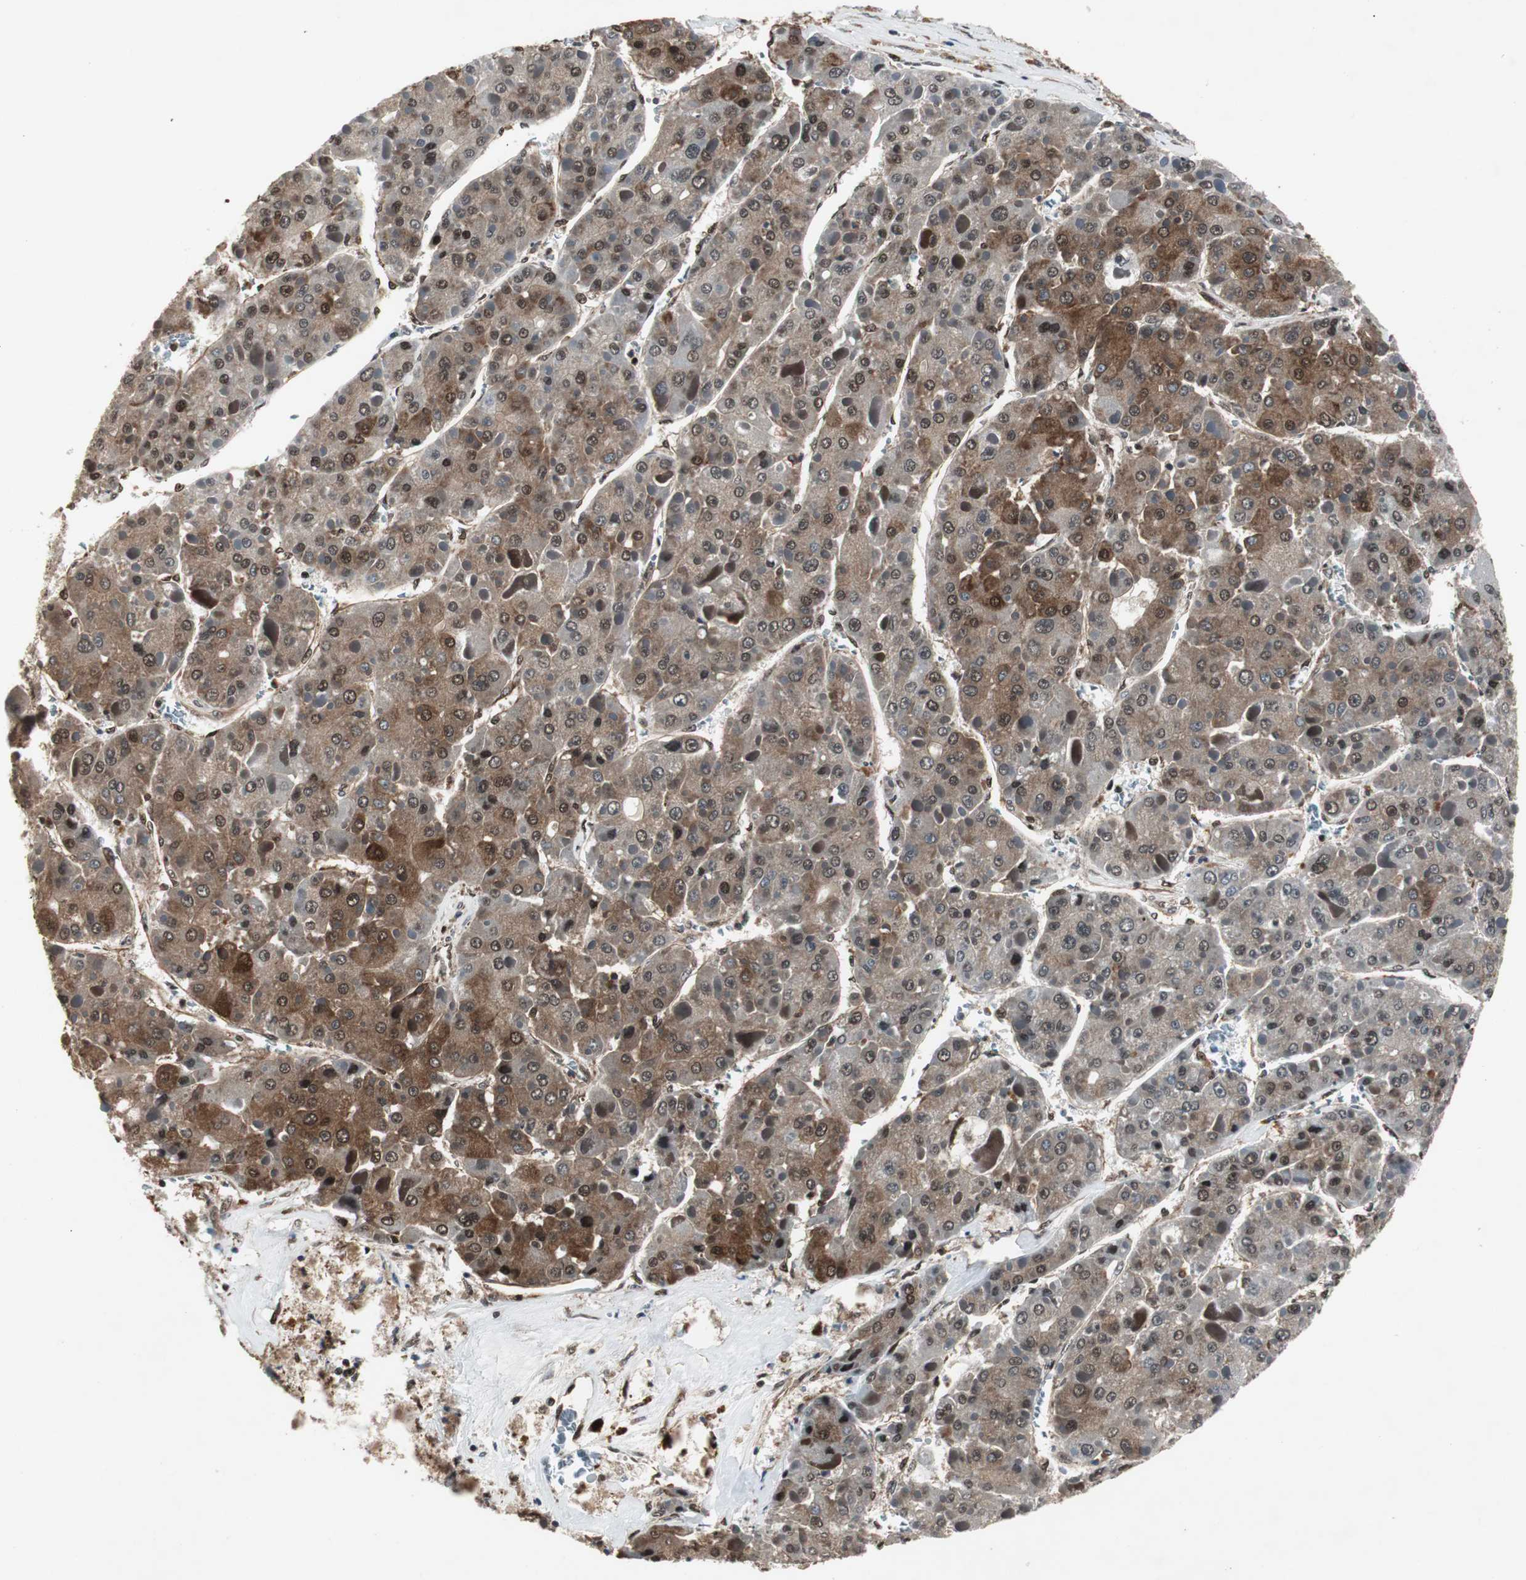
{"staining": {"intensity": "moderate", "quantity": ">75%", "location": "cytoplasmic/membranous,nuclear"}, "tissue": "liver cancer", "cell_type": "Tumor cells", "image_type": "cancer", "snomed": [{"axis": "morphology", "description": "Carcinoma, Hepatocellular, NOS"}, {"axis": "topography", "description": "Liver"}], "caption": "Immunohistochemistry image of neoplastic tissue: human liver hepatocellular carcinoma stained using immunohistochemistry (IHC) exhibits medium levels of moderate protein expression localized specifically in the cytoplasmic/membranous and nuclear of tumor cells, appearing as a cytoplasmic/membranous and nuclear brown color.", "gene": "ACLY", "patient": {"sex": "female", "age": 73}}